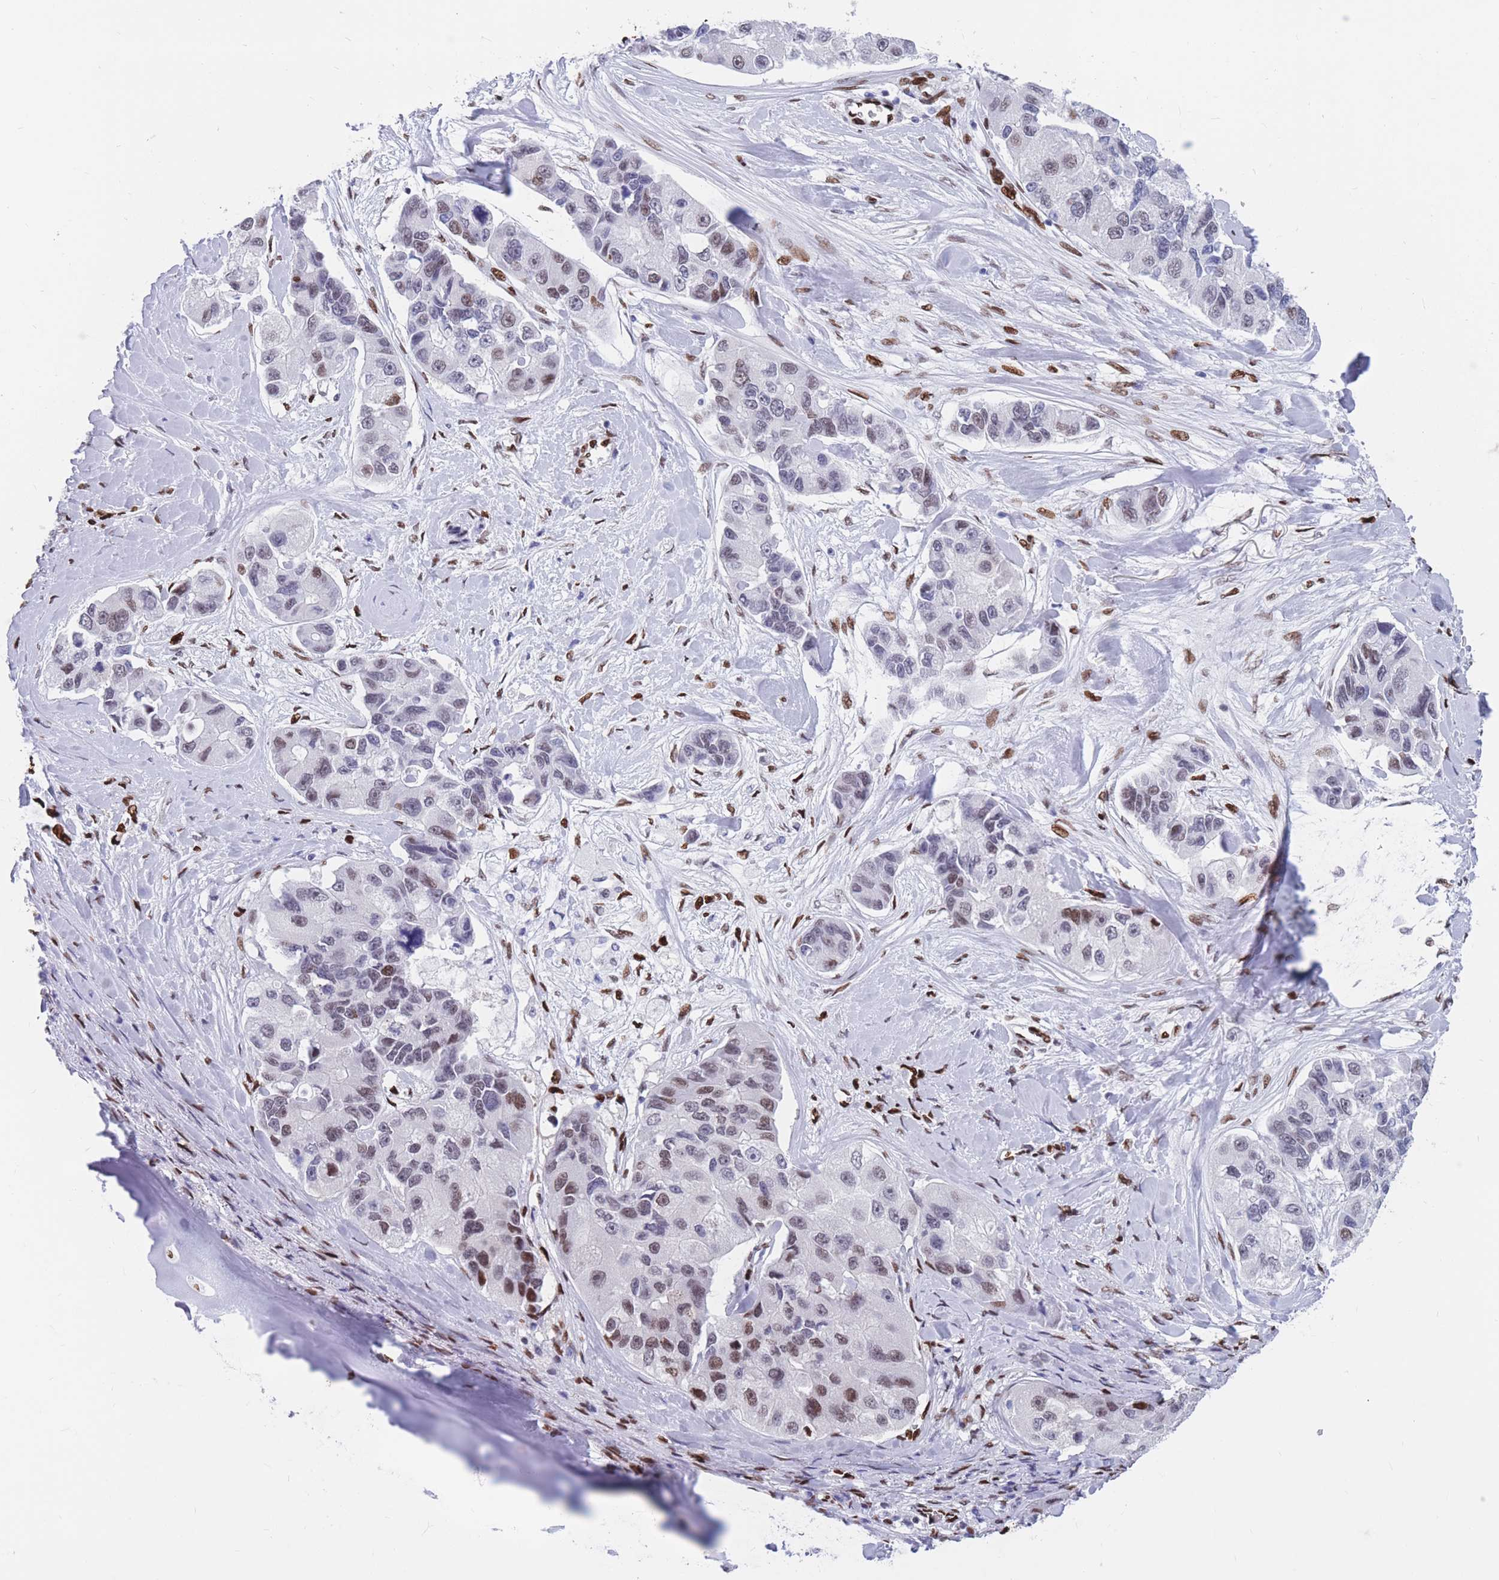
{"staining": {"intensity": "strong", "quantity": "<25%", "location": "nuclear"}, "tissue": "lung cancer", "cell_type": "Tumor cells", "image_type": "cancer", "snomed": [{"axis": "morphology", "description": "Adenocarcinoma, NOS"}, {"axis": "topography", "description": "Lung"}], "caption": "Immunohistochemical staining of lung cancer demonstrates medium levels of strong nuclear protein expression in about <25% of tumor cells.", "gene": "NASP", "patient": {"sex": "female", "age": 54}}